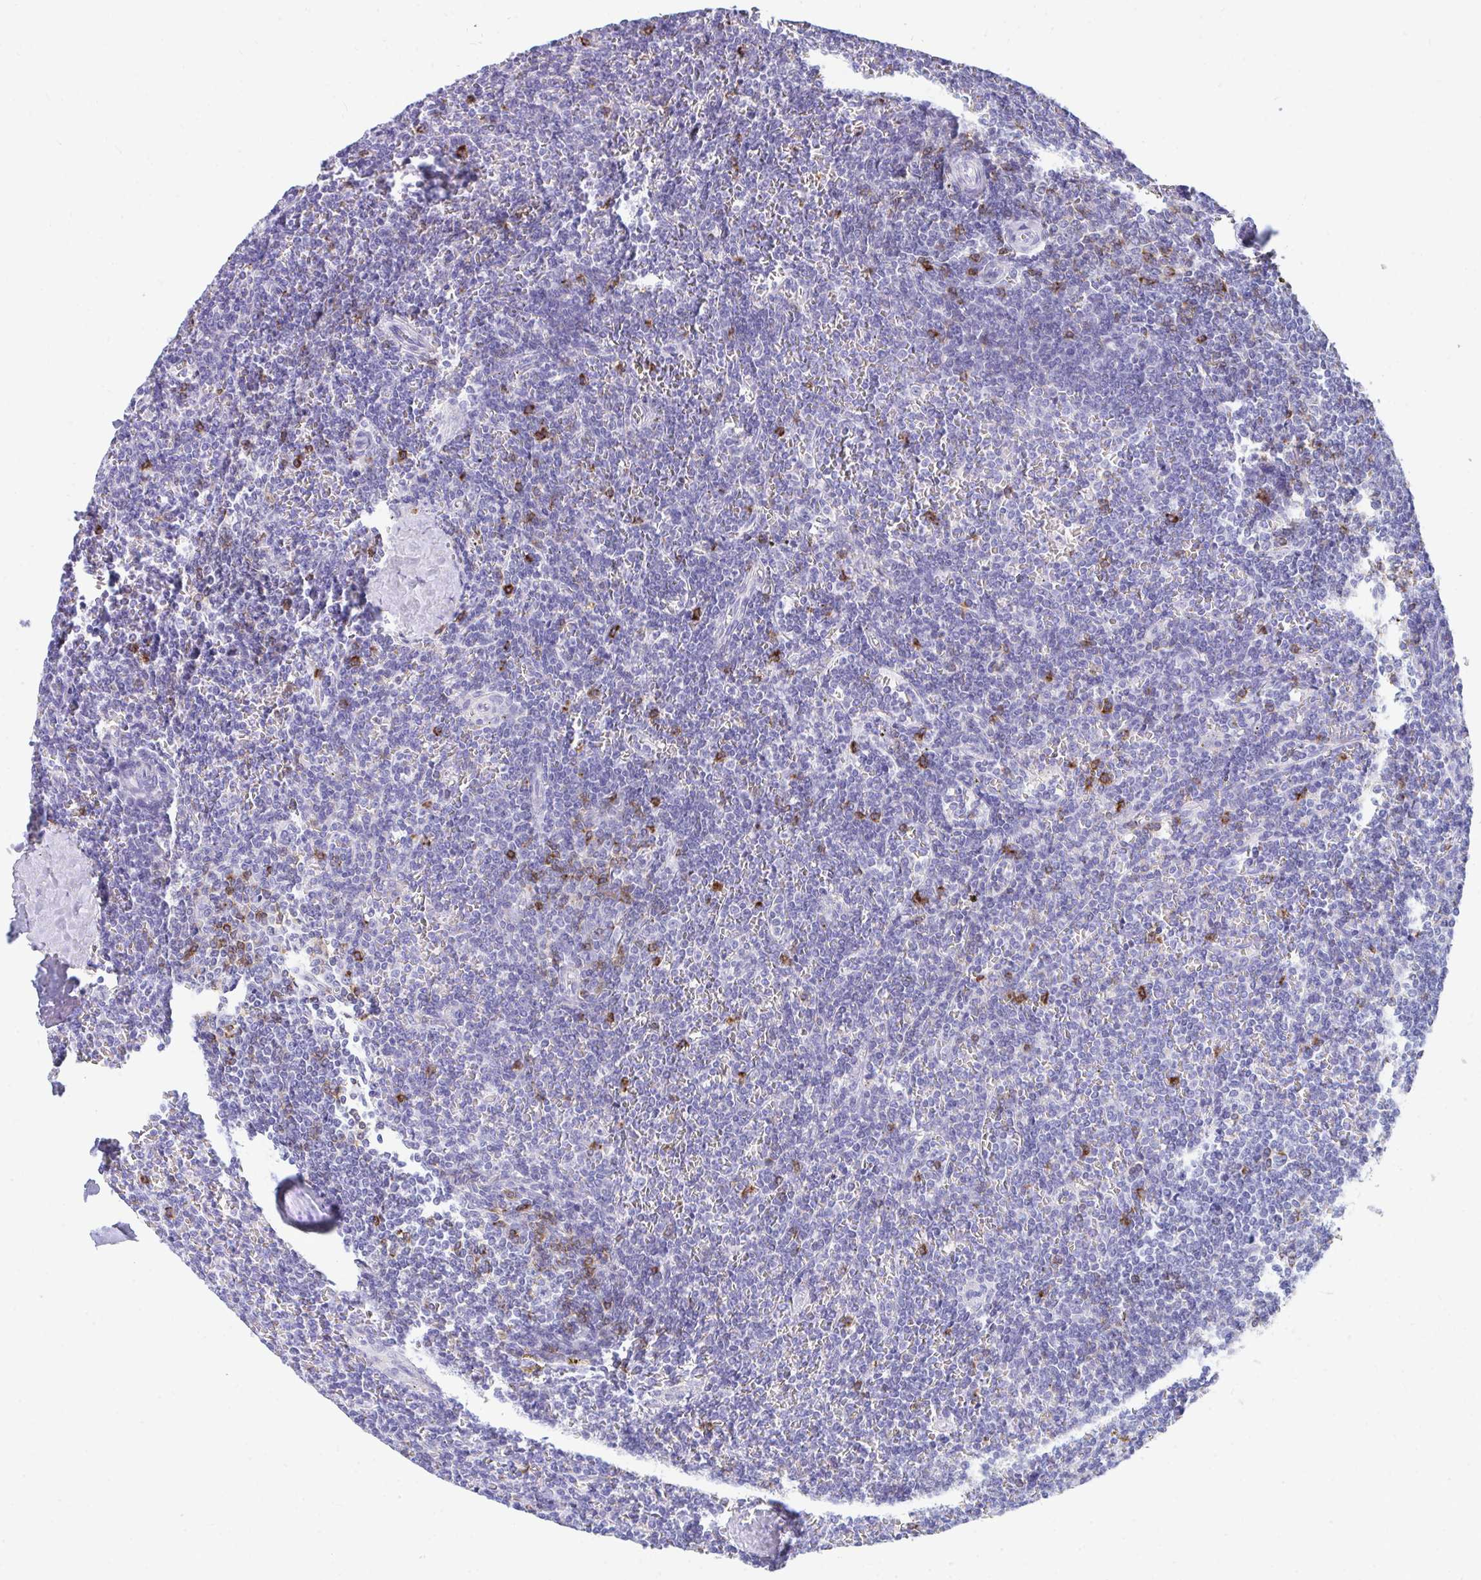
{"staining": {"intensity": "negative", "quantity": "none", "location": "none"}, "tissue": "lymphoma", "cell_type": "Tumor cells", "image_type": "cancer", "snomed": [{"axis": "morphology", "description": "Malignant lymphoma, non-Hodgkin's type, Low grade"}, {"axis": "topography", "description": "Spleen"}], "caption": "High power microscopy photomicrograph of an immunohistochemistry histopathology image of lymphoma, revealing no significant positivity in tumor cells.", "gene": "CD7", "patient": {"sex": "male", "age": 78}}